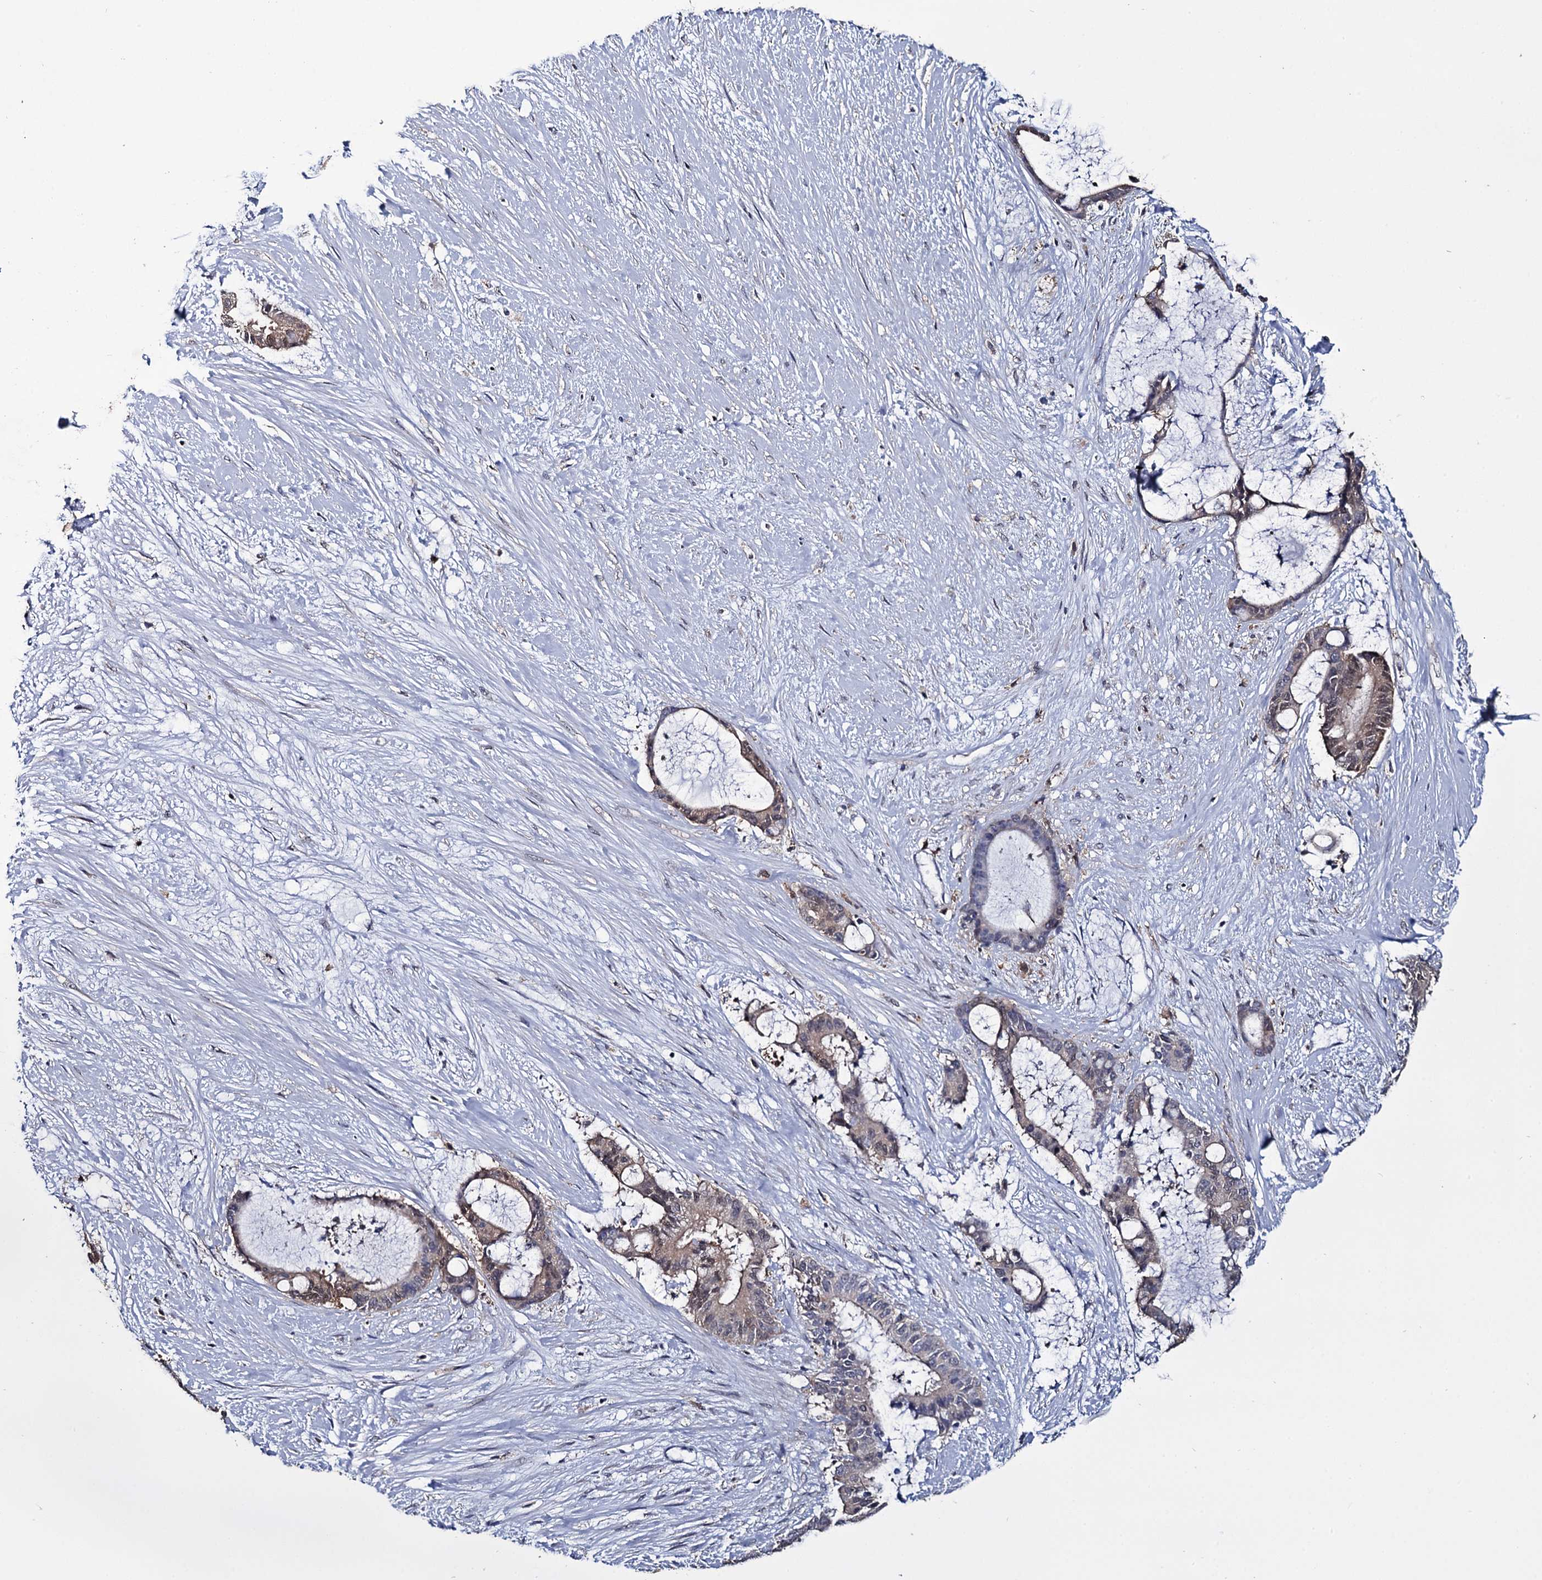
{"staining": {"intensity": "weak", "quantity": "25%-75%", "location": "cytoplasmic/membranous"}, "tissue": "liver cancer", "cell_type": "Tumor cells", "image_type": "cancer", "snomed": [{"axis": "morphology", "description": "Normal tissue, NOS"}, {"axis": "morphology", "description": "Cholangiocarcinoma"}, {"axis": "topography", "description": "Liver"}, {"axis": "topography", "description": "Peripheral nerve tissue"}], "caption": "Liver cancer stained for a protein (brown) shows weak cytoplasmic/membranous positive positivity in about 25%-75% of tumor cells.", "gene": "CRYL1", "patient": {"sex": "female", "age": 73}}